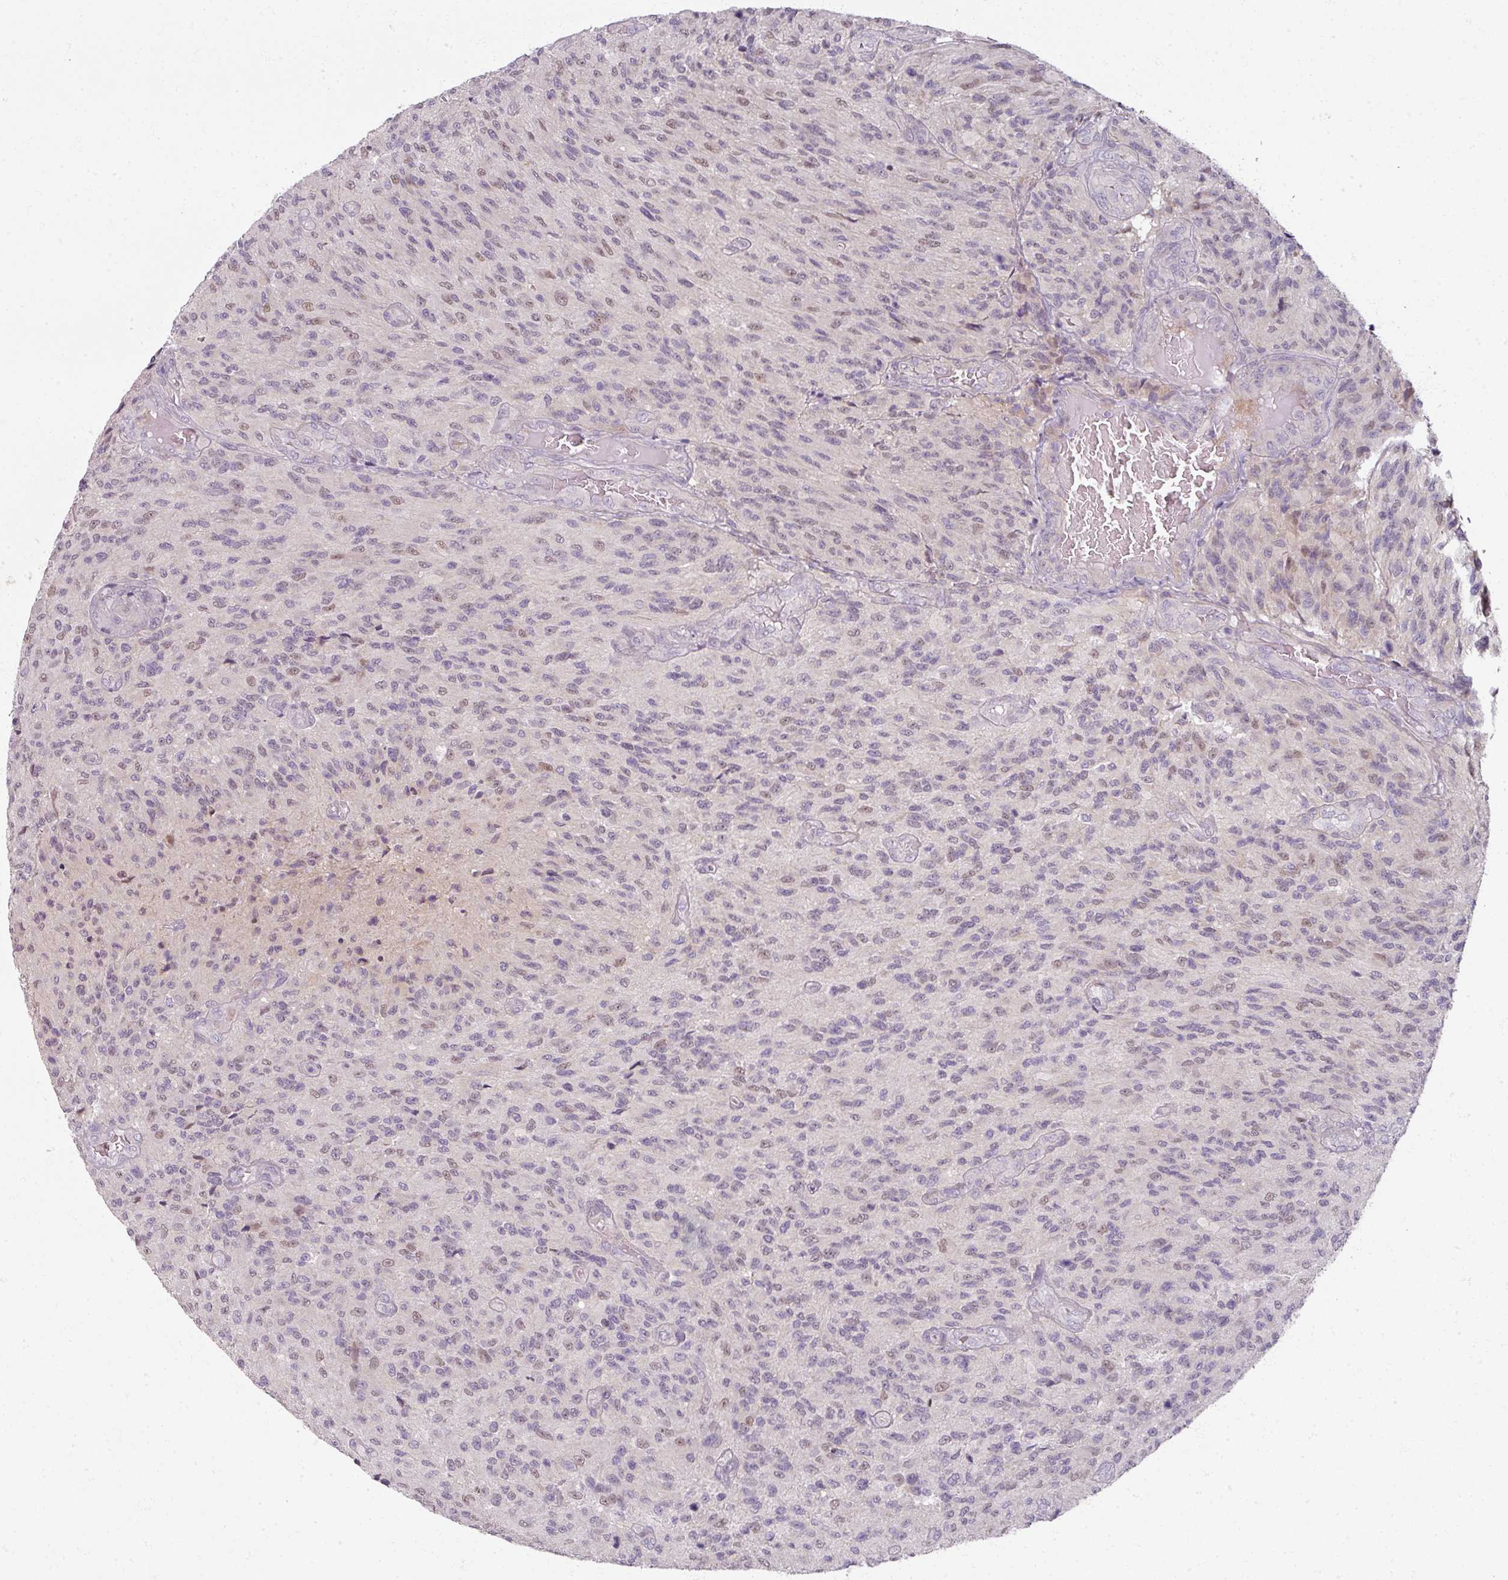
{"staining": {"intensity": "weak", "quantity": "25%-75%", "location": "nuclear"}, "tissue": "glioma", "cell_type": "Tumor cells", "image_type": "cancer", "snomed": [{"axis": "morphology", "description": "Normal tissue, NOS"}, {"axis": "morphology", "description": "Glioma, malignant, High grade"}, {"axis": "topography", "description": "Cerebral cortex"}], "caption": "Glioma stained with immunohistochemistry (IHC) shows weak nuclear expression in about 25%-75% of tumor cells.", "gene": "MYMK", "patient": {"sex": "male", "age": 56}}